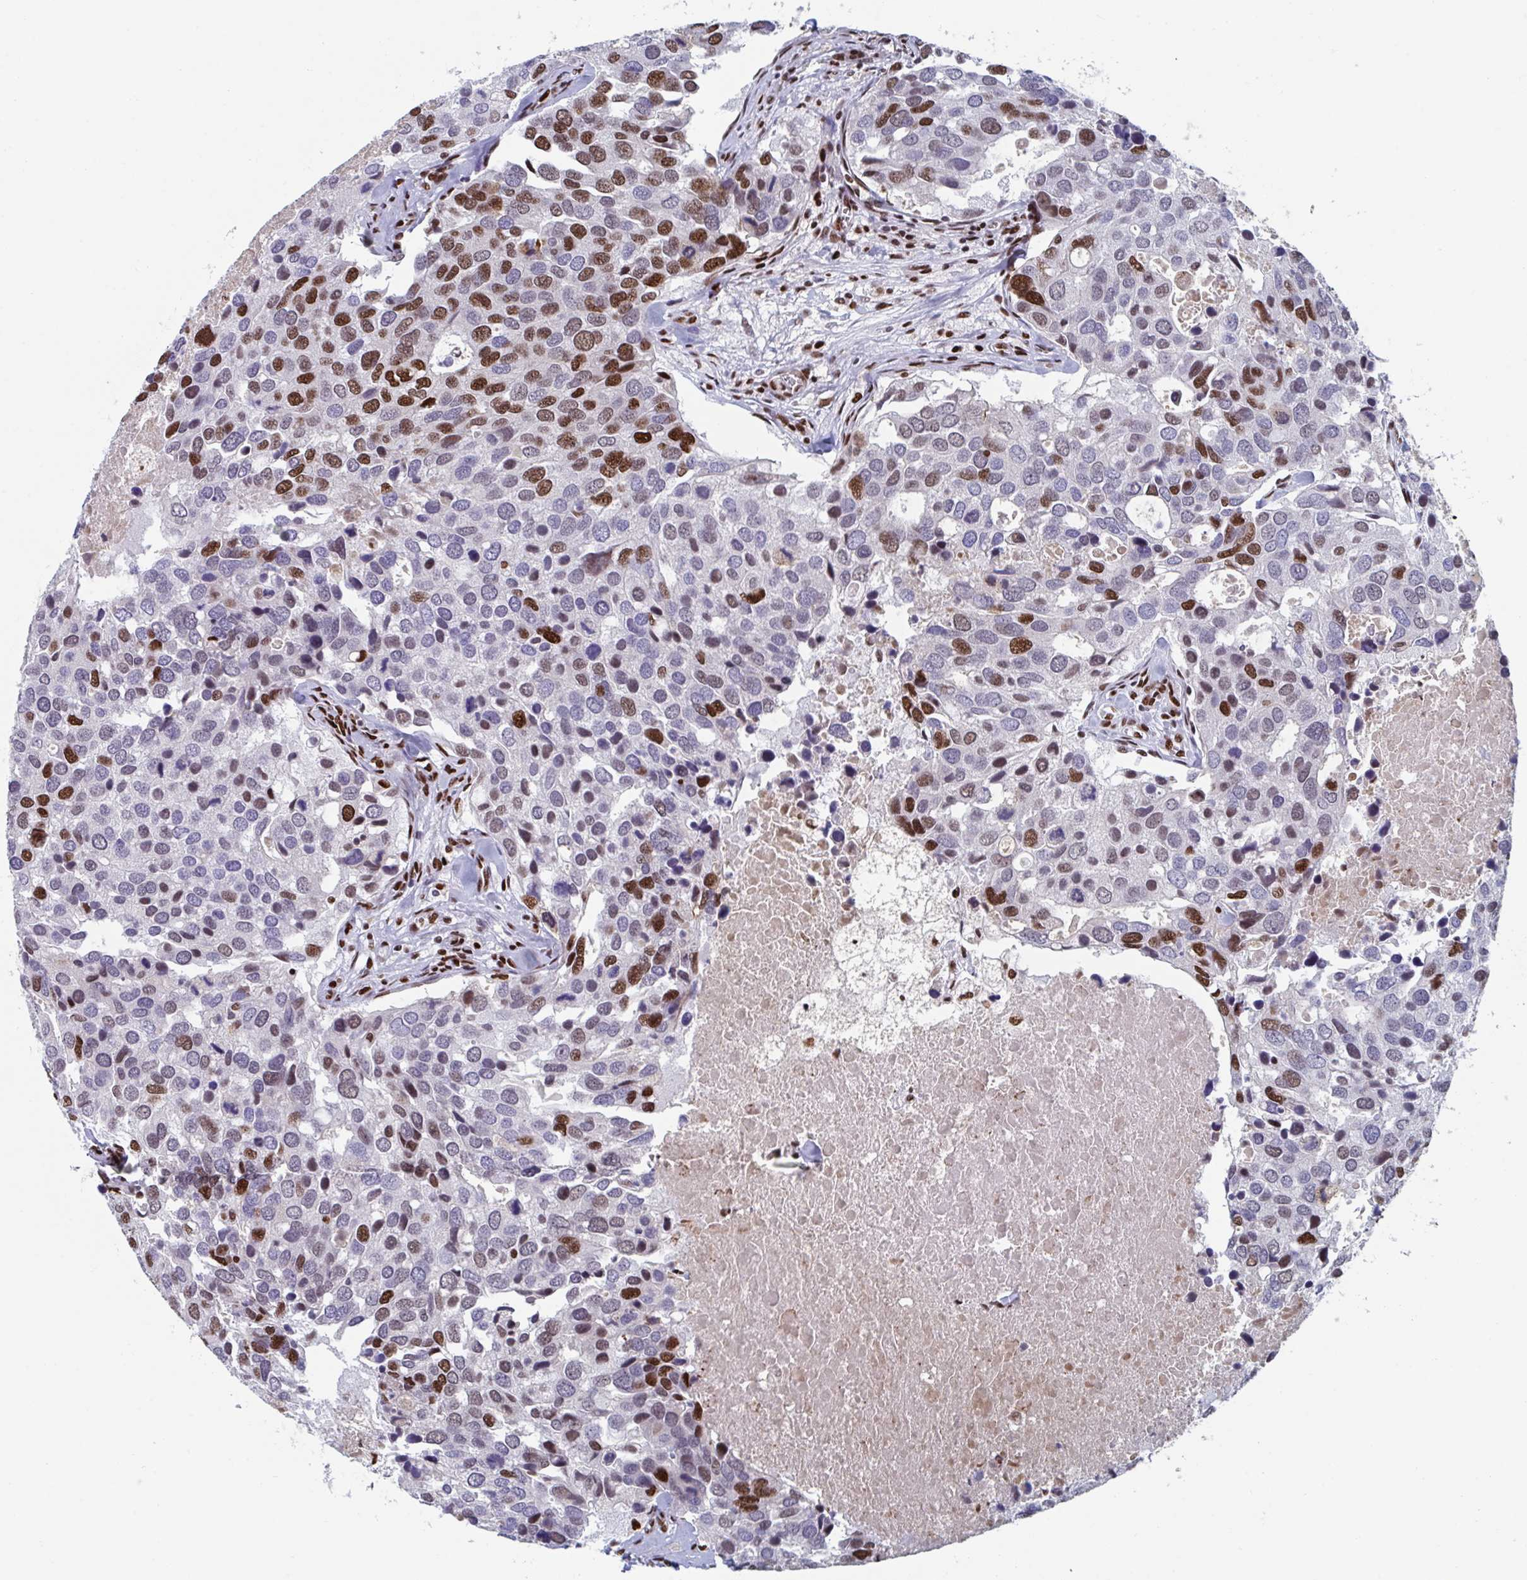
{"staining": {"intensity": "strong", "quantity": "25%-75%", "location": "nuclear"}, "tissue": "breast cancer", "cell_type": "Tumor cells", "image_type": "cancer", "snomed": [{"axis": "morphology", "description": "Duct carcinoma"}, {"axis": "topography", "description": "Breast"}], "caption": "Immunohistochemical staining of breast cancer shows strong nuclear protein staining in about 25%-75% of tumor cells.", "gene": "ZNF607", "patient": {"sex": "female", "age": 83}}